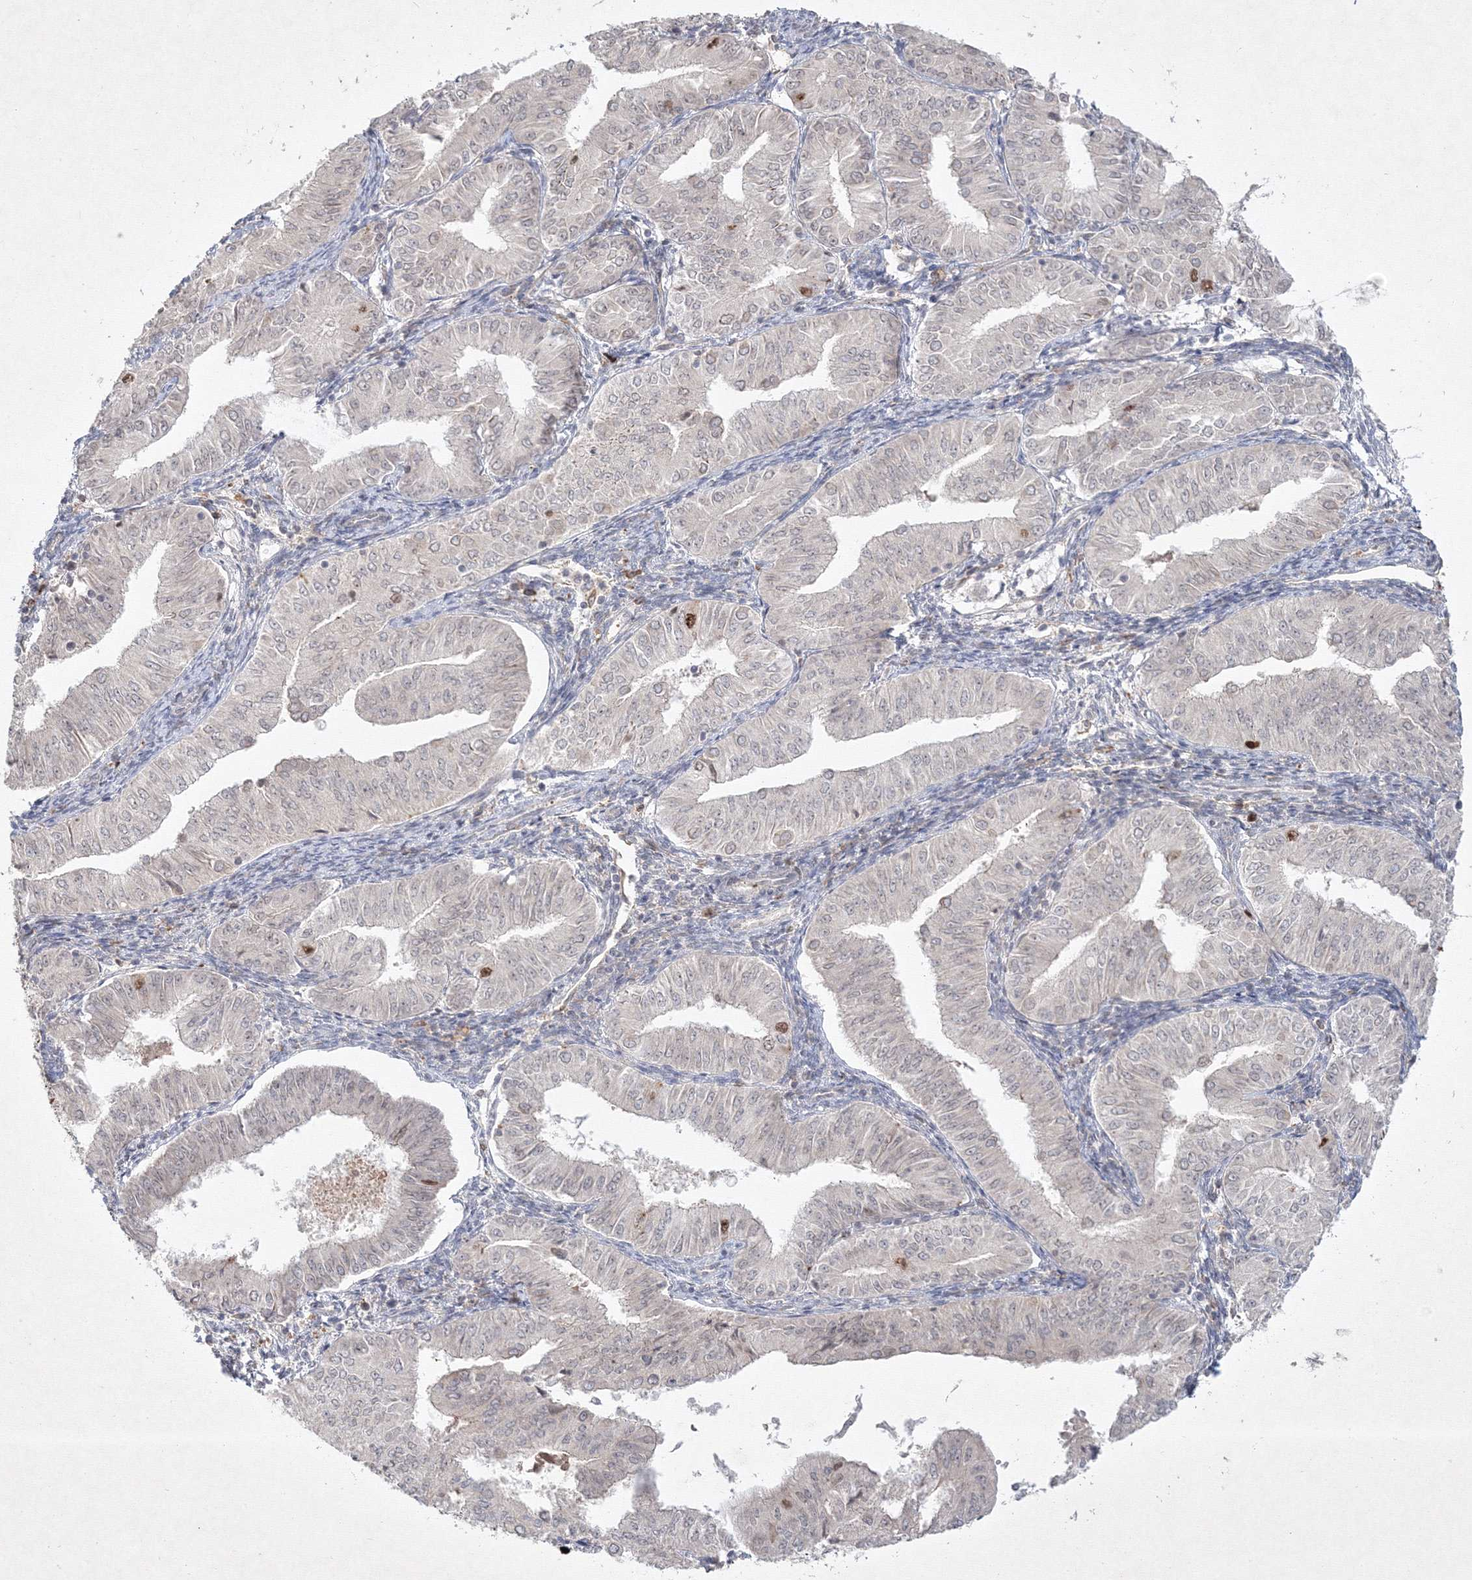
{"staining": {"intensity": "moderate", "quantity": "<25%", "location": "nuclear"}, "tissue": "endometrial cancer", "cell_type": "Tumor cells", "image_type": "cancer", "snomed": [{"axis": "morphology", "description": "Normal tissue, NOS"}, {"axis": "morphology", "description": "Adenocarcinoma, NOS"}, {"axis": "topography", "description": "Endometrium"}], "caption": "Protein expression analysis of human endometrial adenocarcinoma reveals moderate nuclear expression in approximately <25% of tumor cells.", "gene": "KIF20A", "patient": {"sex": "female", "age": 53}}